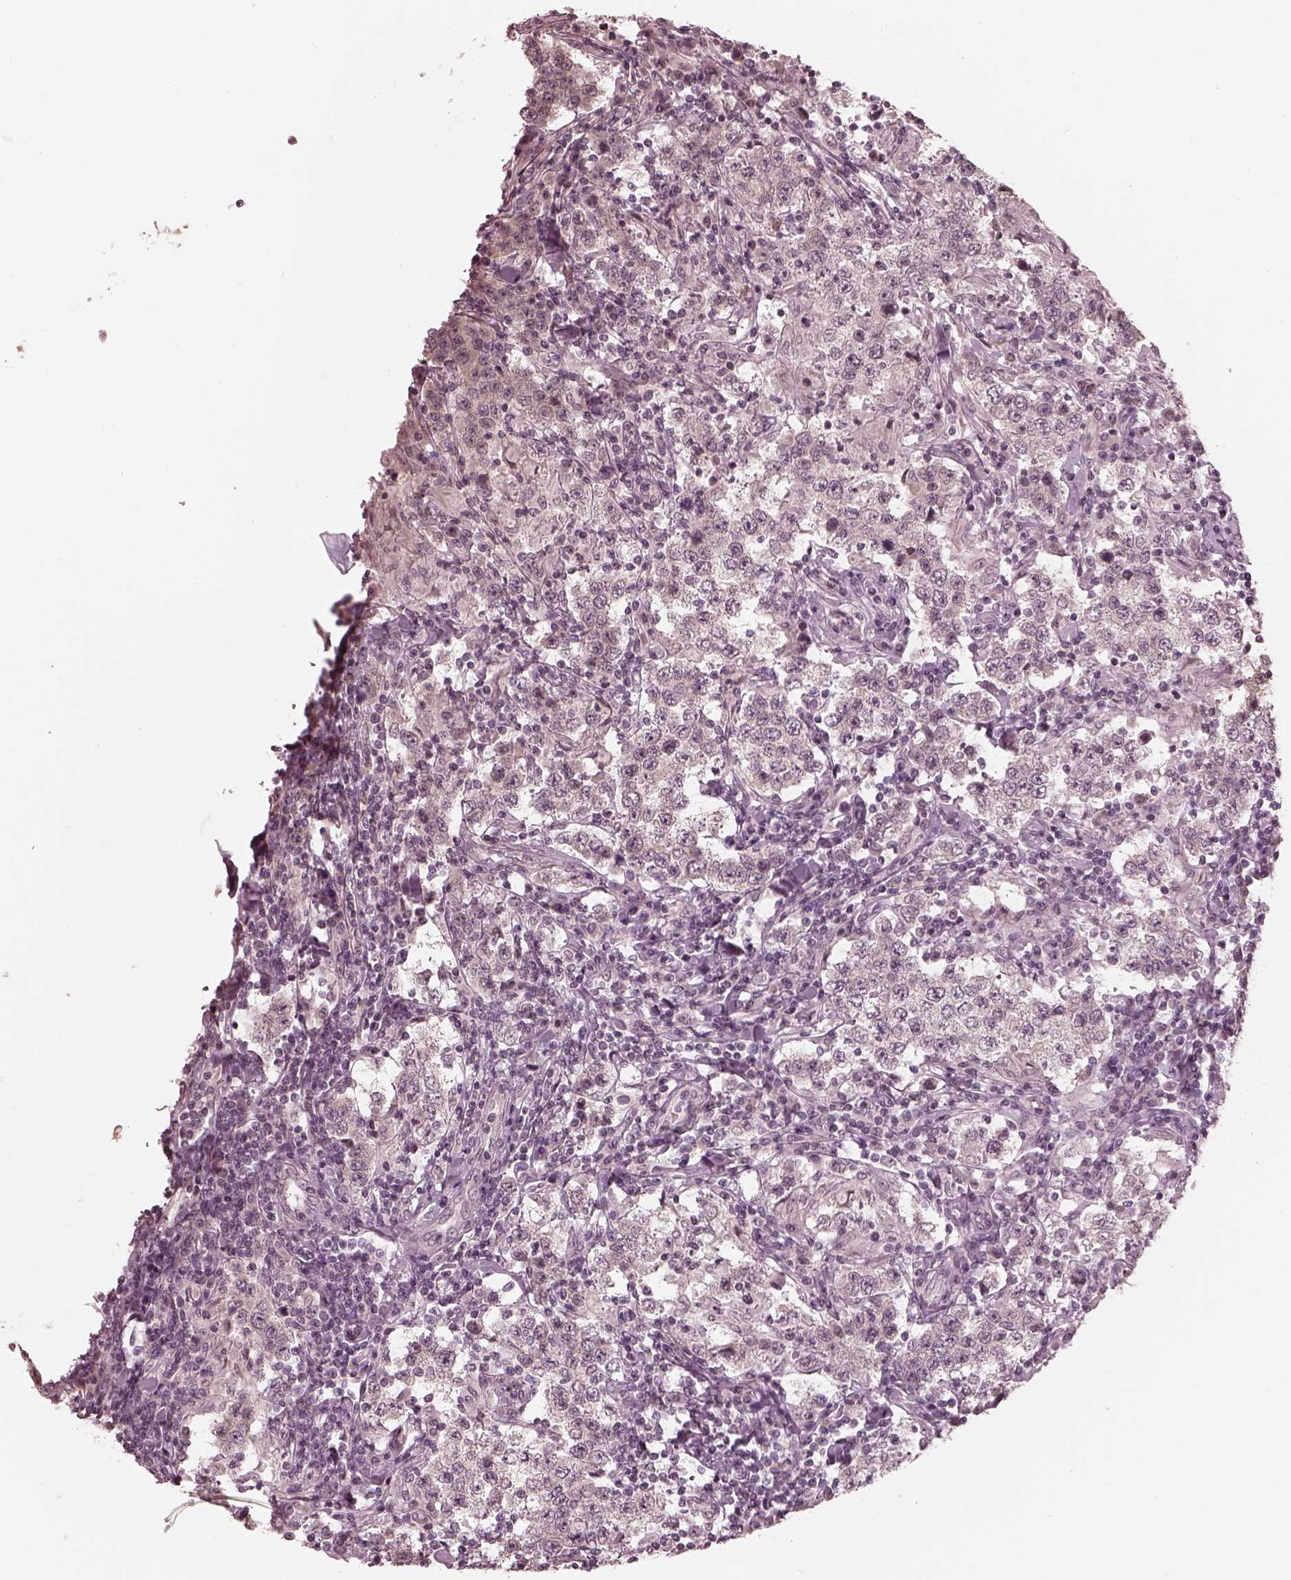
{"staining": {"intensity": "negative", "quantity": "none", "location": "none"}, "tissue": "testis cancer", "cell_type": "Tumor cells", "image_type": "cancer", "snomed": [{"axis": "morphology", "description": "Seminoma, NOS"}, {"axis": "morphology", "description": "Carcinoma, Embryonal, NOS"}, {"axis": "topography", "description": "Testis"}], "caption": "Immunohistochemistry (IHC) photomicrograph of seminoma (testis) stained for a protein (brown), which displays no expression in tumor cells. (Immunohistochemistry (IHC), brightfield microscopy, high magnification).", "gene": "IQCG", "patient": {"sex": "male", "age": 41}}